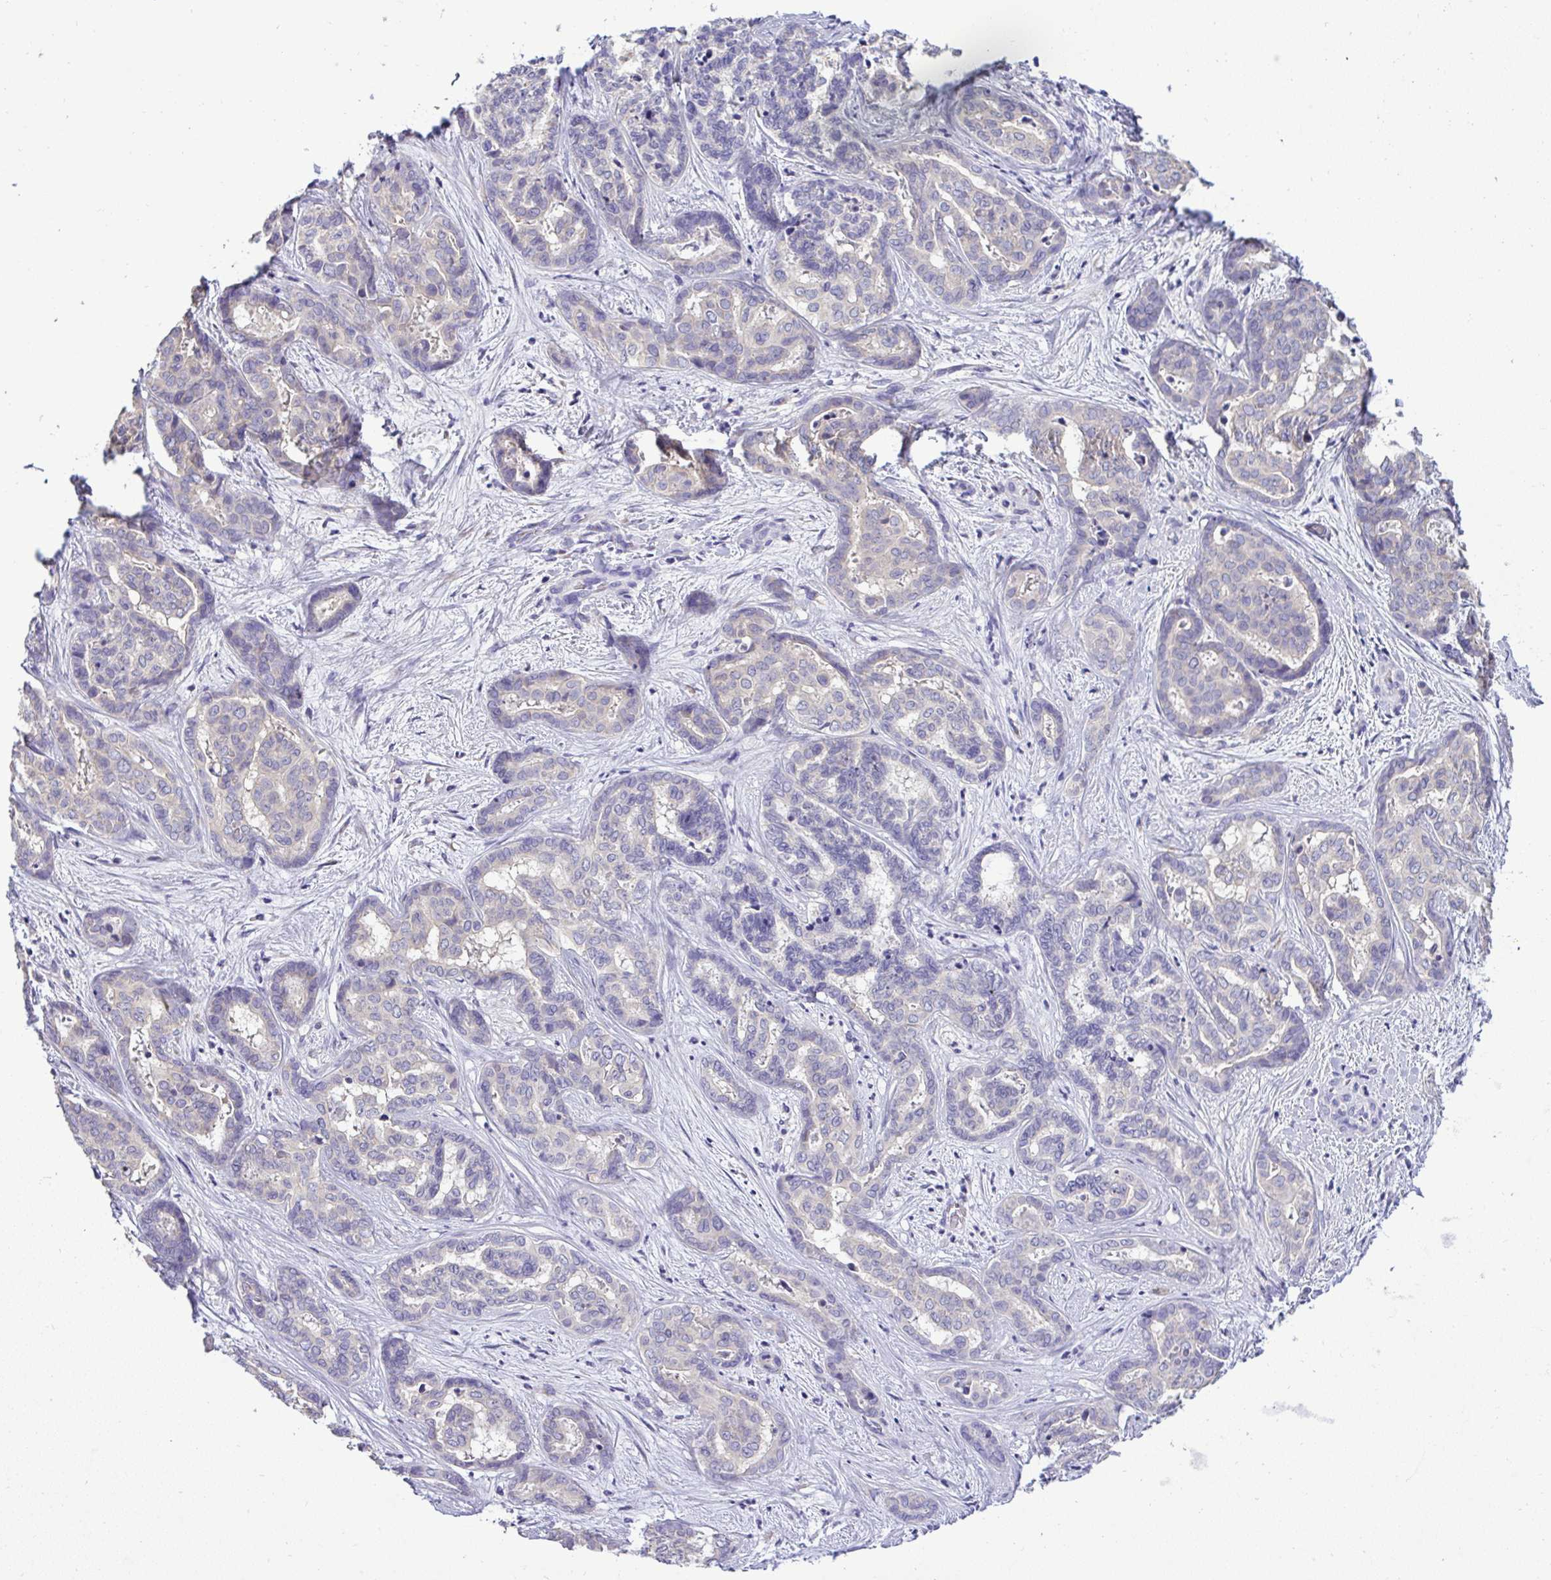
{"staining": {"intensity": "negative", "quantity": "none", "location": "none"}, "tissue": "liver cancer", "cell_type": "Tumor cells", "image_type": "cancer", "snomed": [{"axis": "morphology", "description": "Cholangiocarcinoma"}, {"axis": "topography", "description": "Liver"}], "caption": "The micrograph demonstrates no staining of tumor cells in liver cancer.", "gene": "ST8SIA2", "patient": {"sex": "female", "age": 64}}